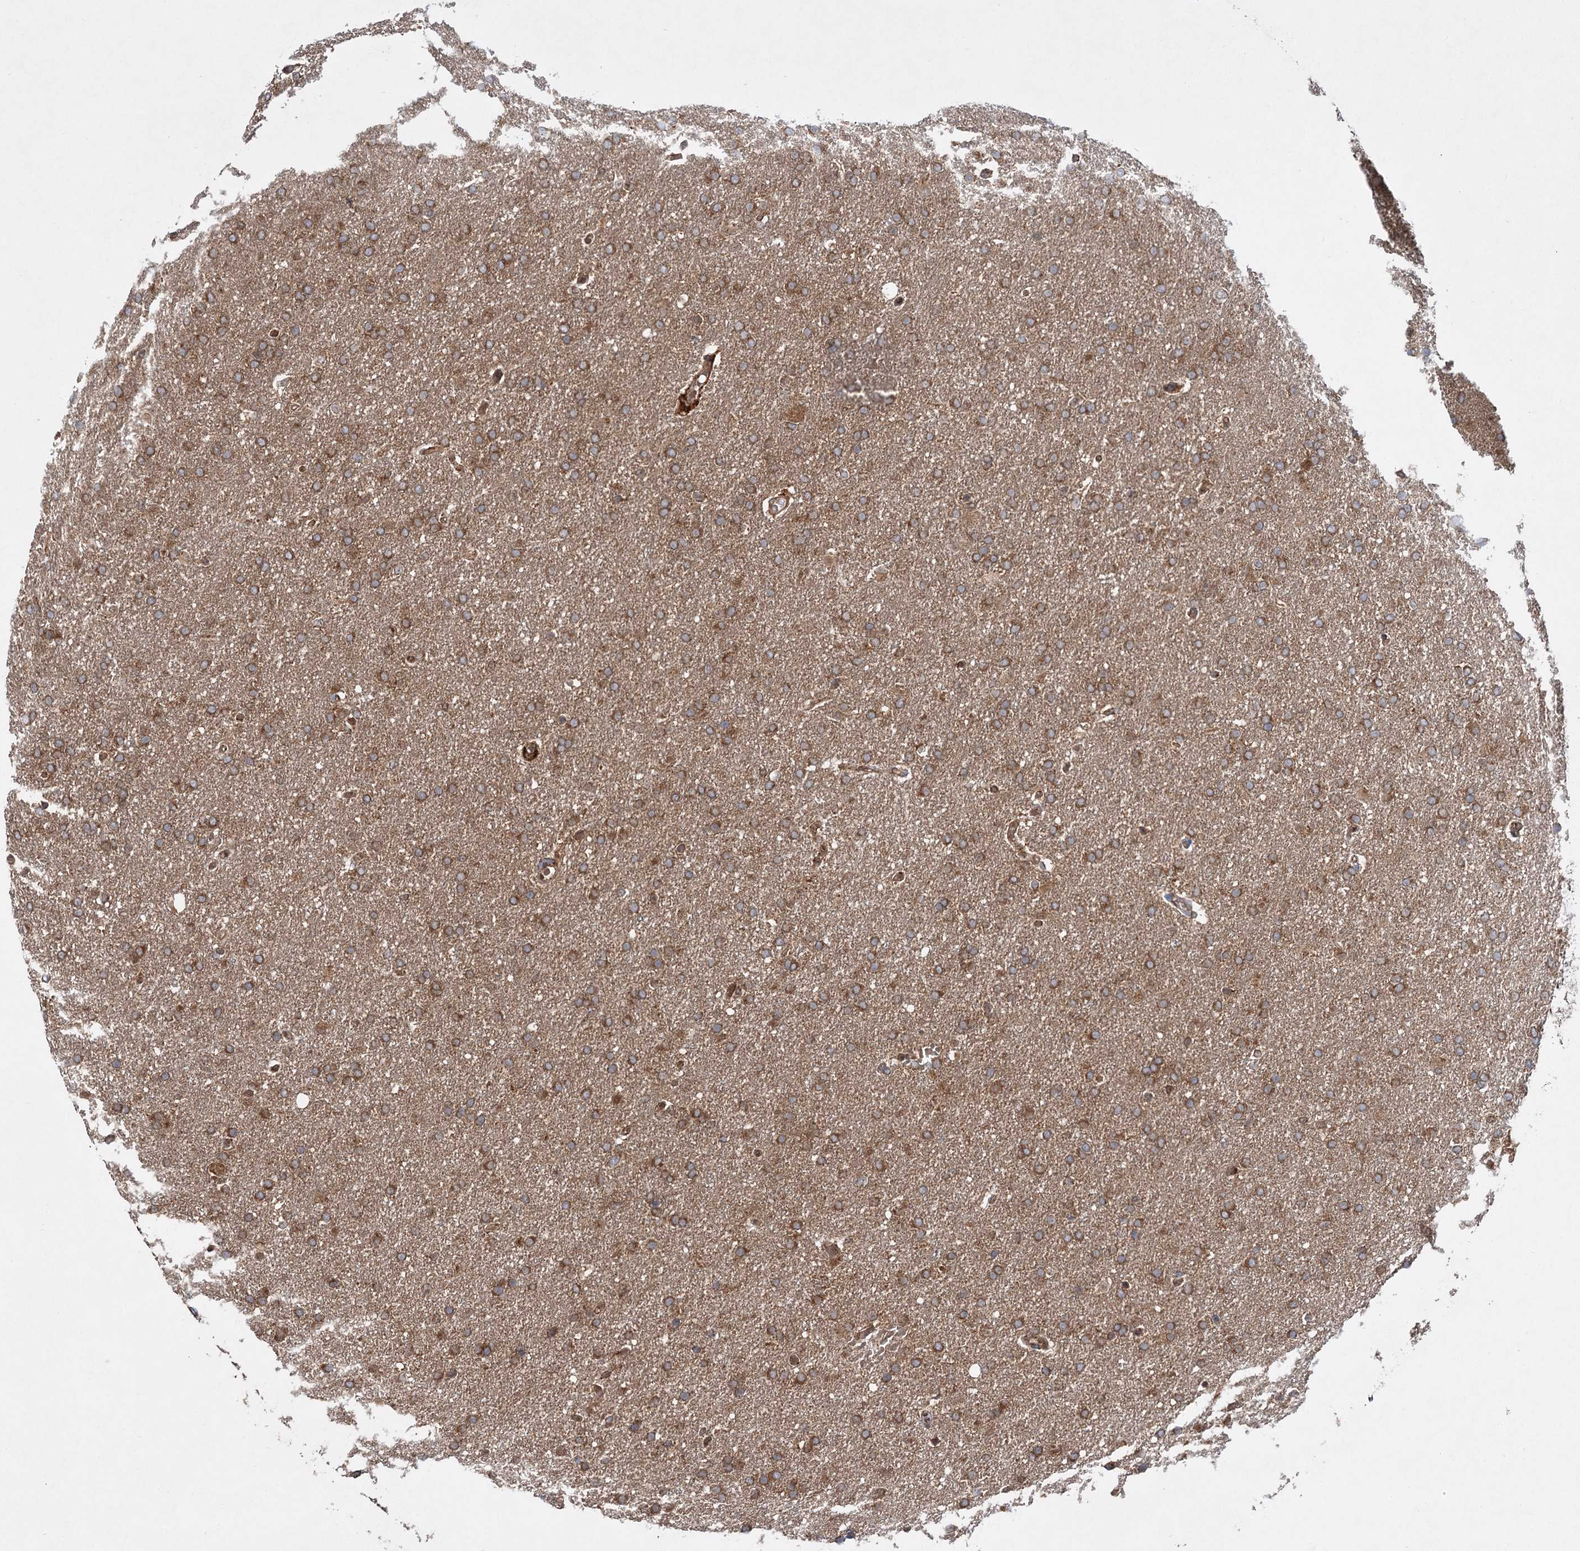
{"staining": {"intensity": "moderate", "quantity": ">75%", "location": "cytoplasmic/membranous"}, "tissue": "glioma", "cell_type": "Tumor cells", "image_type": "cancer", "snomed": [{"axis": "morphology", "description": "Glioma, malignant, High grade"}, {"axis": "topography", "description": "Brain"}], "caption": "Immunohistochemistry (IHC) of glioma shows medium levels of moderate cytoplasmic/membranous expression in approximately >75% of tumor cells. The protein is stained brown, and the nuclei are stained in blue (DAB (3,3'-diaminobenzidine) IHC with brightfield microscopy, high magnification).", "gene": "C12orf4", "patient": {"sex": "male", "age": 72}}